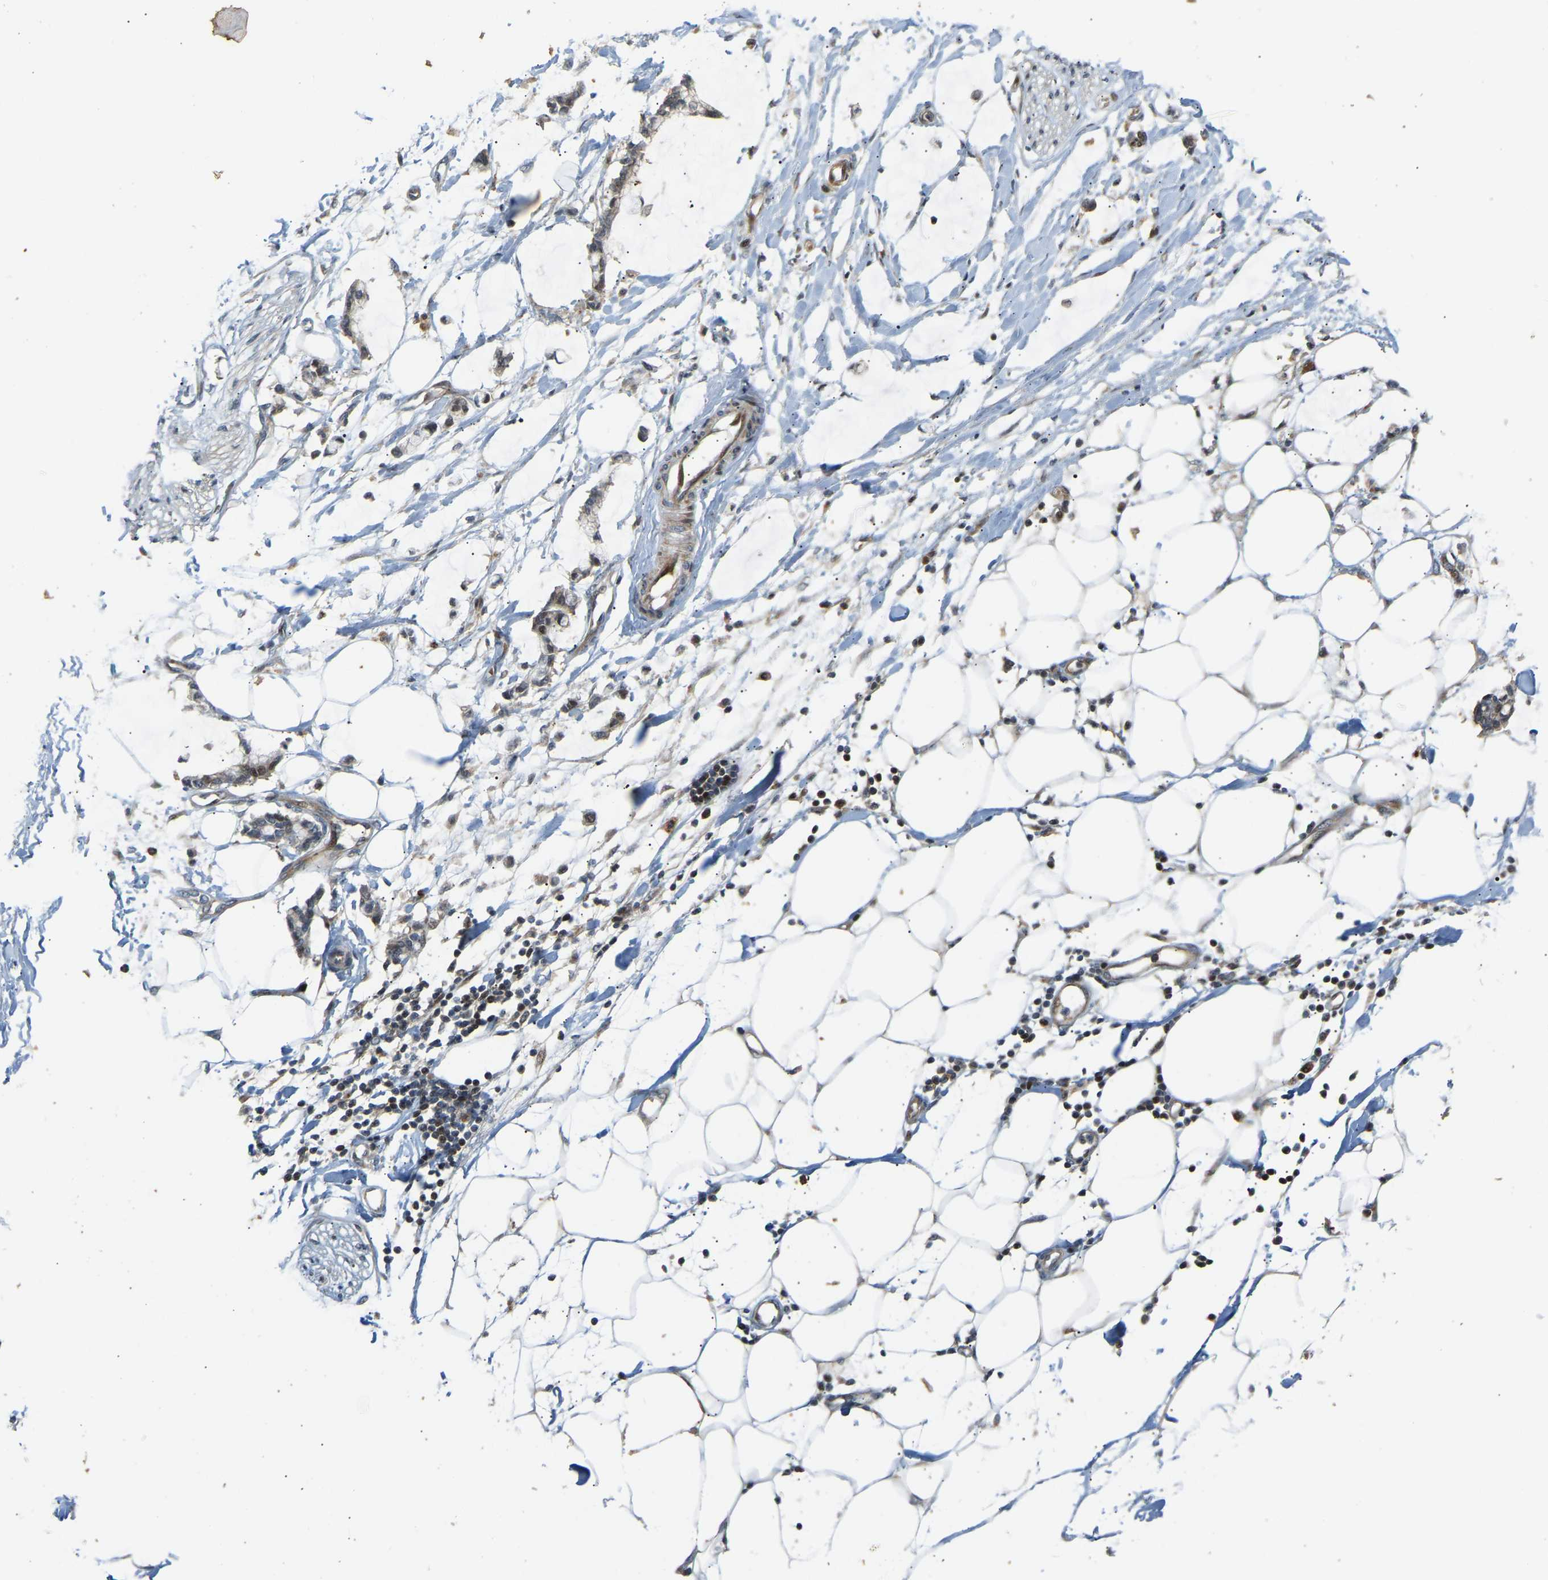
{"staining": {"intensity": "negative", "quantity": "none", "location": "none"}, "tissue": "adipose tissue", "cell_type": "Adipocytes", "image_type": "normal", "snomed": [{"axis": "morphology", "description": "Normal tissue, NOS"}, {"axis": "morphology", "description": "Adenocarcinoma, NOS"}, {"axis": "topography", "description": "Colon"}, {"axis": "topography", "description": "Peripheral nerve tissue"}], "caption": "Immunohistochemistry of benign adipose tissue exhibits no expression in adipocytes.", "gene": "POGLUT2", "patient": {"sex": "male", "age": 14}}